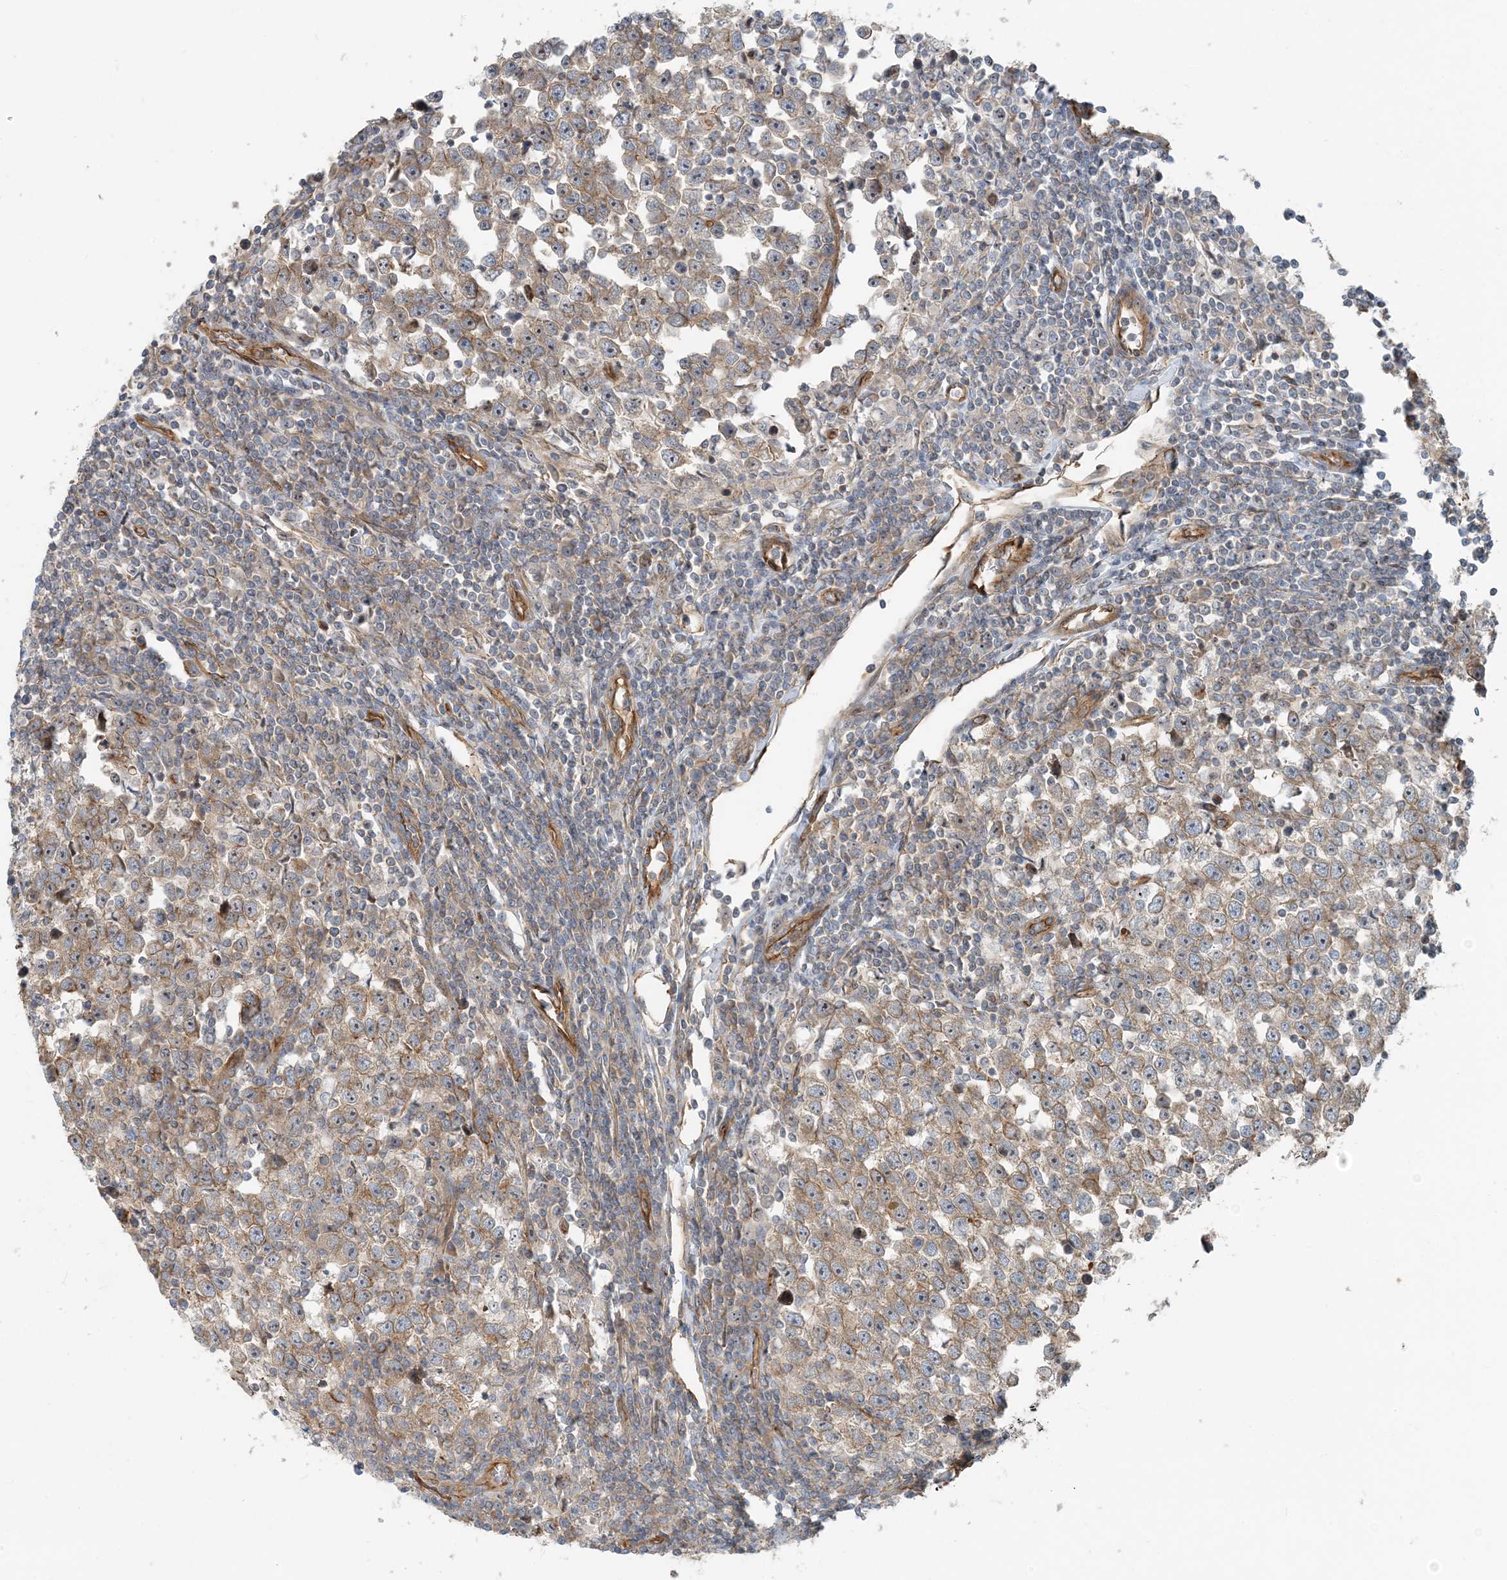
{"staining": {"intensity": "moderate", "quantity": ">75%", "location": "cytoplasmic/membranous"}, "tissue": "testis cancer", "cell_type": "Tumor cells", "image_type": "cancer", "snomed": [{"axis": "morphology", "description": "Normal tissue, NOS"}, {"axis": "morphology", "description": "Seminoma, NOS"}, {"axis": "topography", "description": "Testis"}], "caption": "Brown immunohistochemical staining in human testis cancer displays moderate cytoplasmic/membranous staining in approximately >75% of tumor cells. Nuclei are stained in blue.", "gene": "MYL5", "patient": {"sex": "male", "age": 43}}